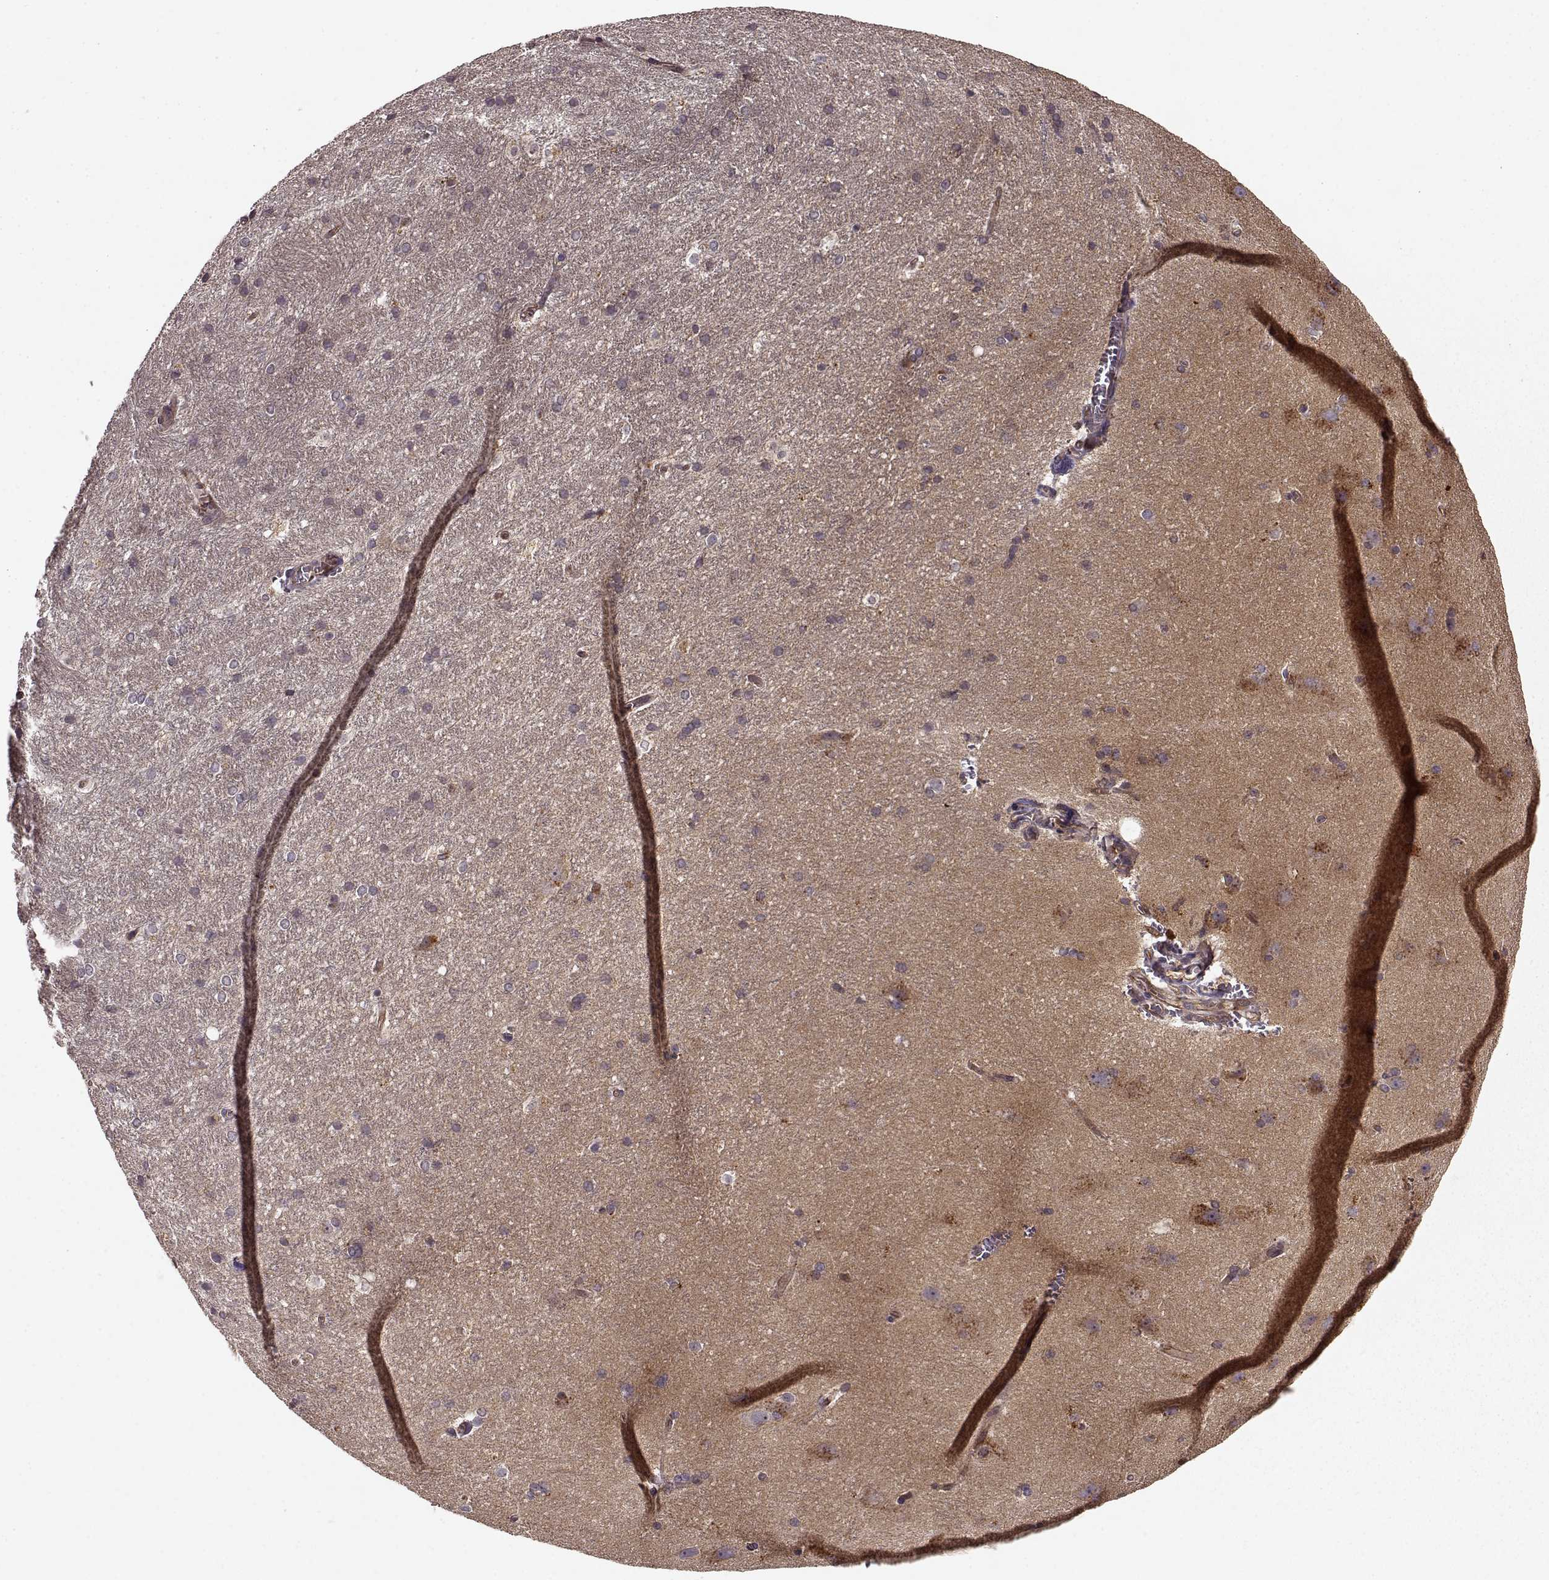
{"staining": {"intensity": "negative", "quantity": "none", "location": "none"}, "tissue": "hippocampus", "cell_type": "Glial cells", "image_type": "normal", "snomed": [{"axis": "morphology", "description": "Normal tissue, NOS"}, {"axis": "topography", "description": "Cerebral cortex"}, {"axis": "topography", "description": "Hippocampus"}], "caption": "The histopathology image demonstrates no significant positivity in glial cells of hippocampus. (Brightfield microscopy of DAB (3,3'-diaminobenzidine) immunohistochemistry (IHC) at high magnification).", "gene": "IFRD2", "patient": {"sex": "female", "age": 19}}